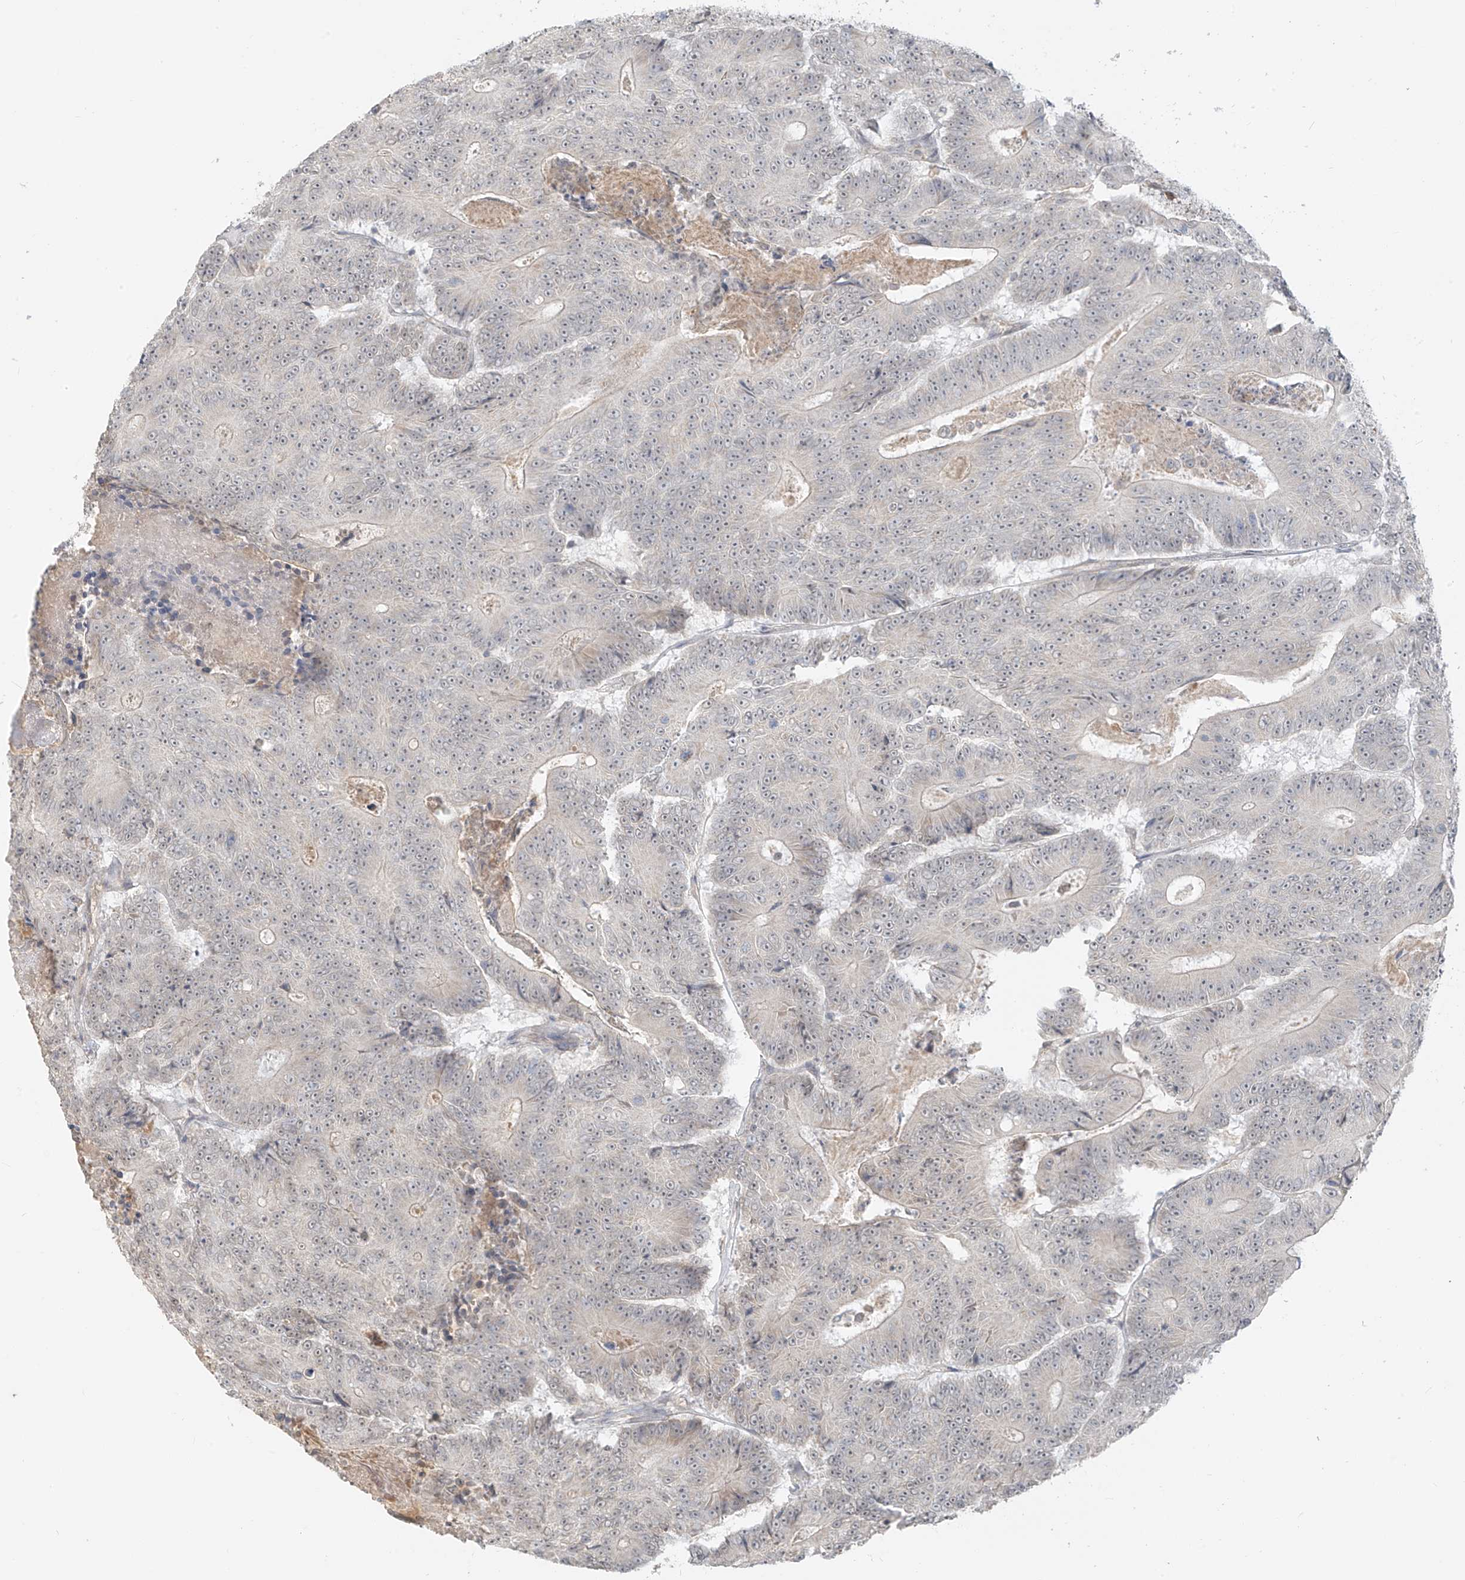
{"staining": {"intensity": "negative", "quantity": "none", "location": "none"}, "tissue": "colorectal cancer", "cell_type": "Tumor cells", "image_type": "cancer", "snomed": [{"axis": "morphology", "description": "Adenocarcinoma, NOS"}, {"axis": "topography", "description": "Colon"}], "caption": "Immunohistochemistry image of human colorectal adenocarcinoma stained for a protein (brown), which exhibits no positivity in tumor cells.", "gene": "ABCD1", "patient": {"sex": "male", "age": 83}}